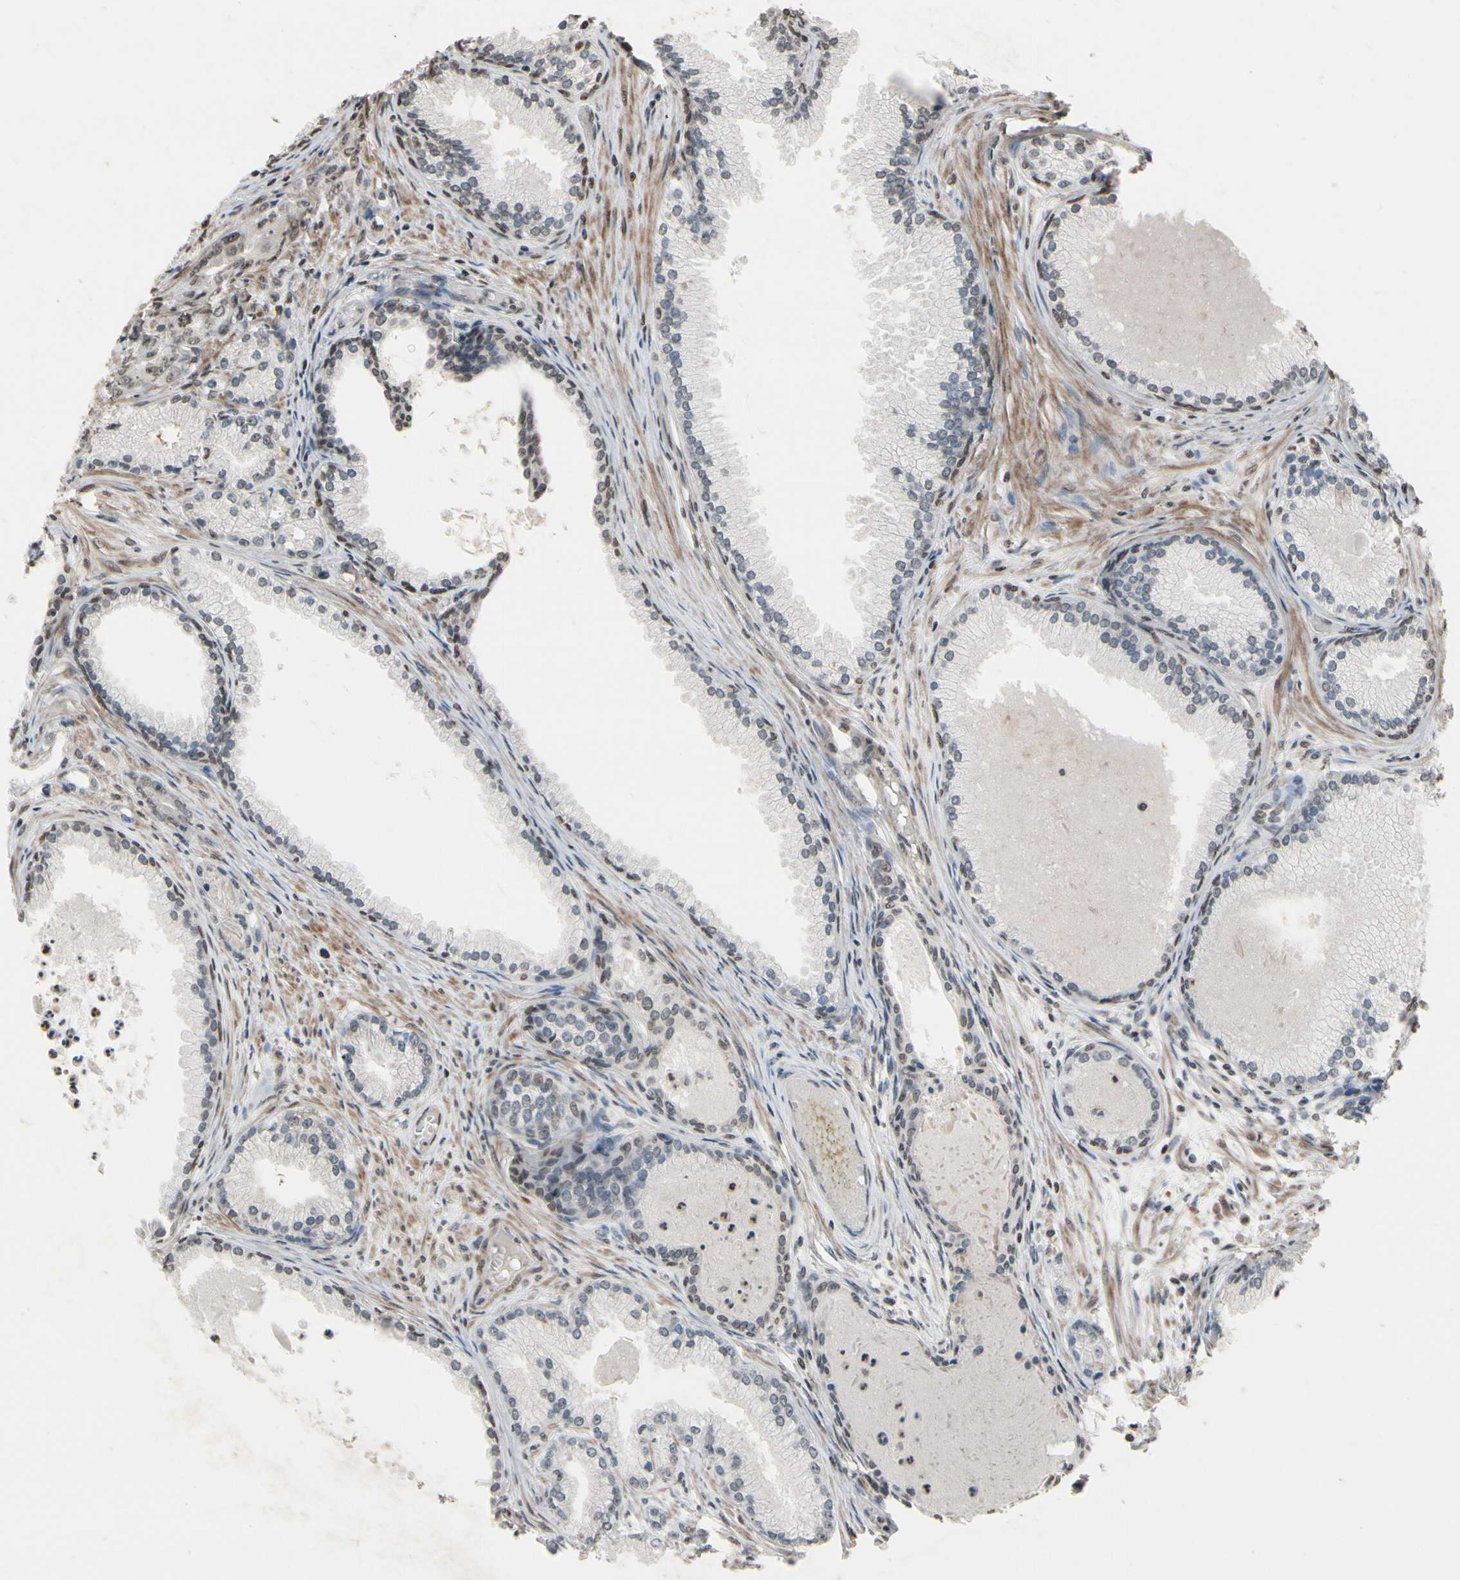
{"staining": {"intensity": "negative", "quantity": "none", "location": "none"}, "tissue": "prostate cancer", "cell_type": "Tumor cells", "image_type": "cancer", "snomed": [{"axis": "morphology", "description": "Adenocarcinoma, Low grade"}, {"axis": "topography", "description": "Prostate"}], "caption": "Tumor cells are negative for protein expression in human prostate low-grade adenocarcinoma.", "gene": "HIPK2", "patient": {"sex": "male", "age": 72}}